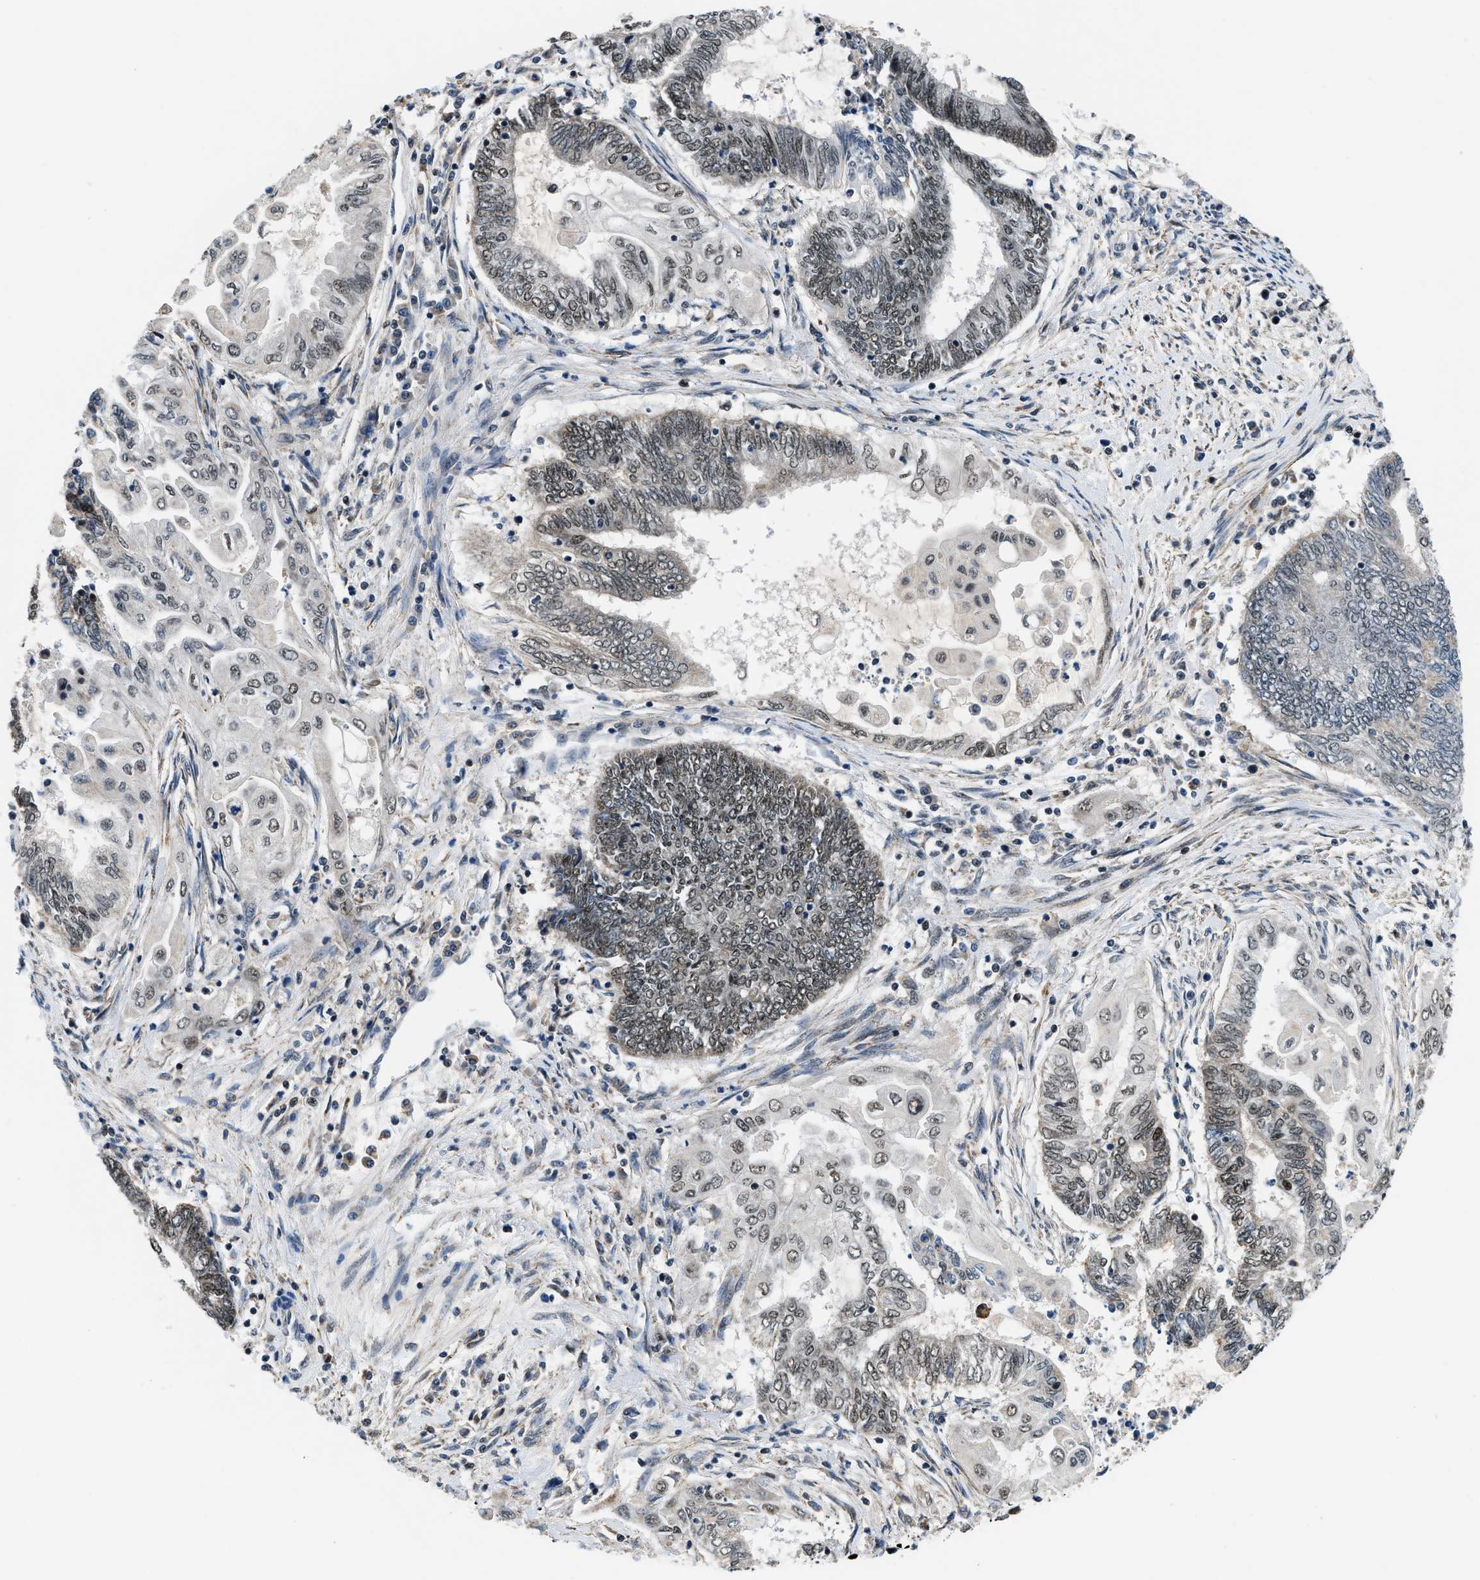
{"staining": {"intensity": "moderate", "quantity": ">75%", "location": "nuclear"}, "tissue": "endometrial cancer", "cell_type": "Tumor cells", "image_type": "cancer", "snomed": [{"axis": "morphology", "description": "Adenocarcinoma, NOS"}, {"axis": "topography", "description": "Uterus"}, {"axis": "topography", "description": "Endometrium"}], "caption": "A brown stain shows moderate nuclear positivity of a protein in endometrial cancer (adenocarcinoma) tumor cells.", "gene": "KDM3B", "patient": {"sex": "female", "age": 70}}